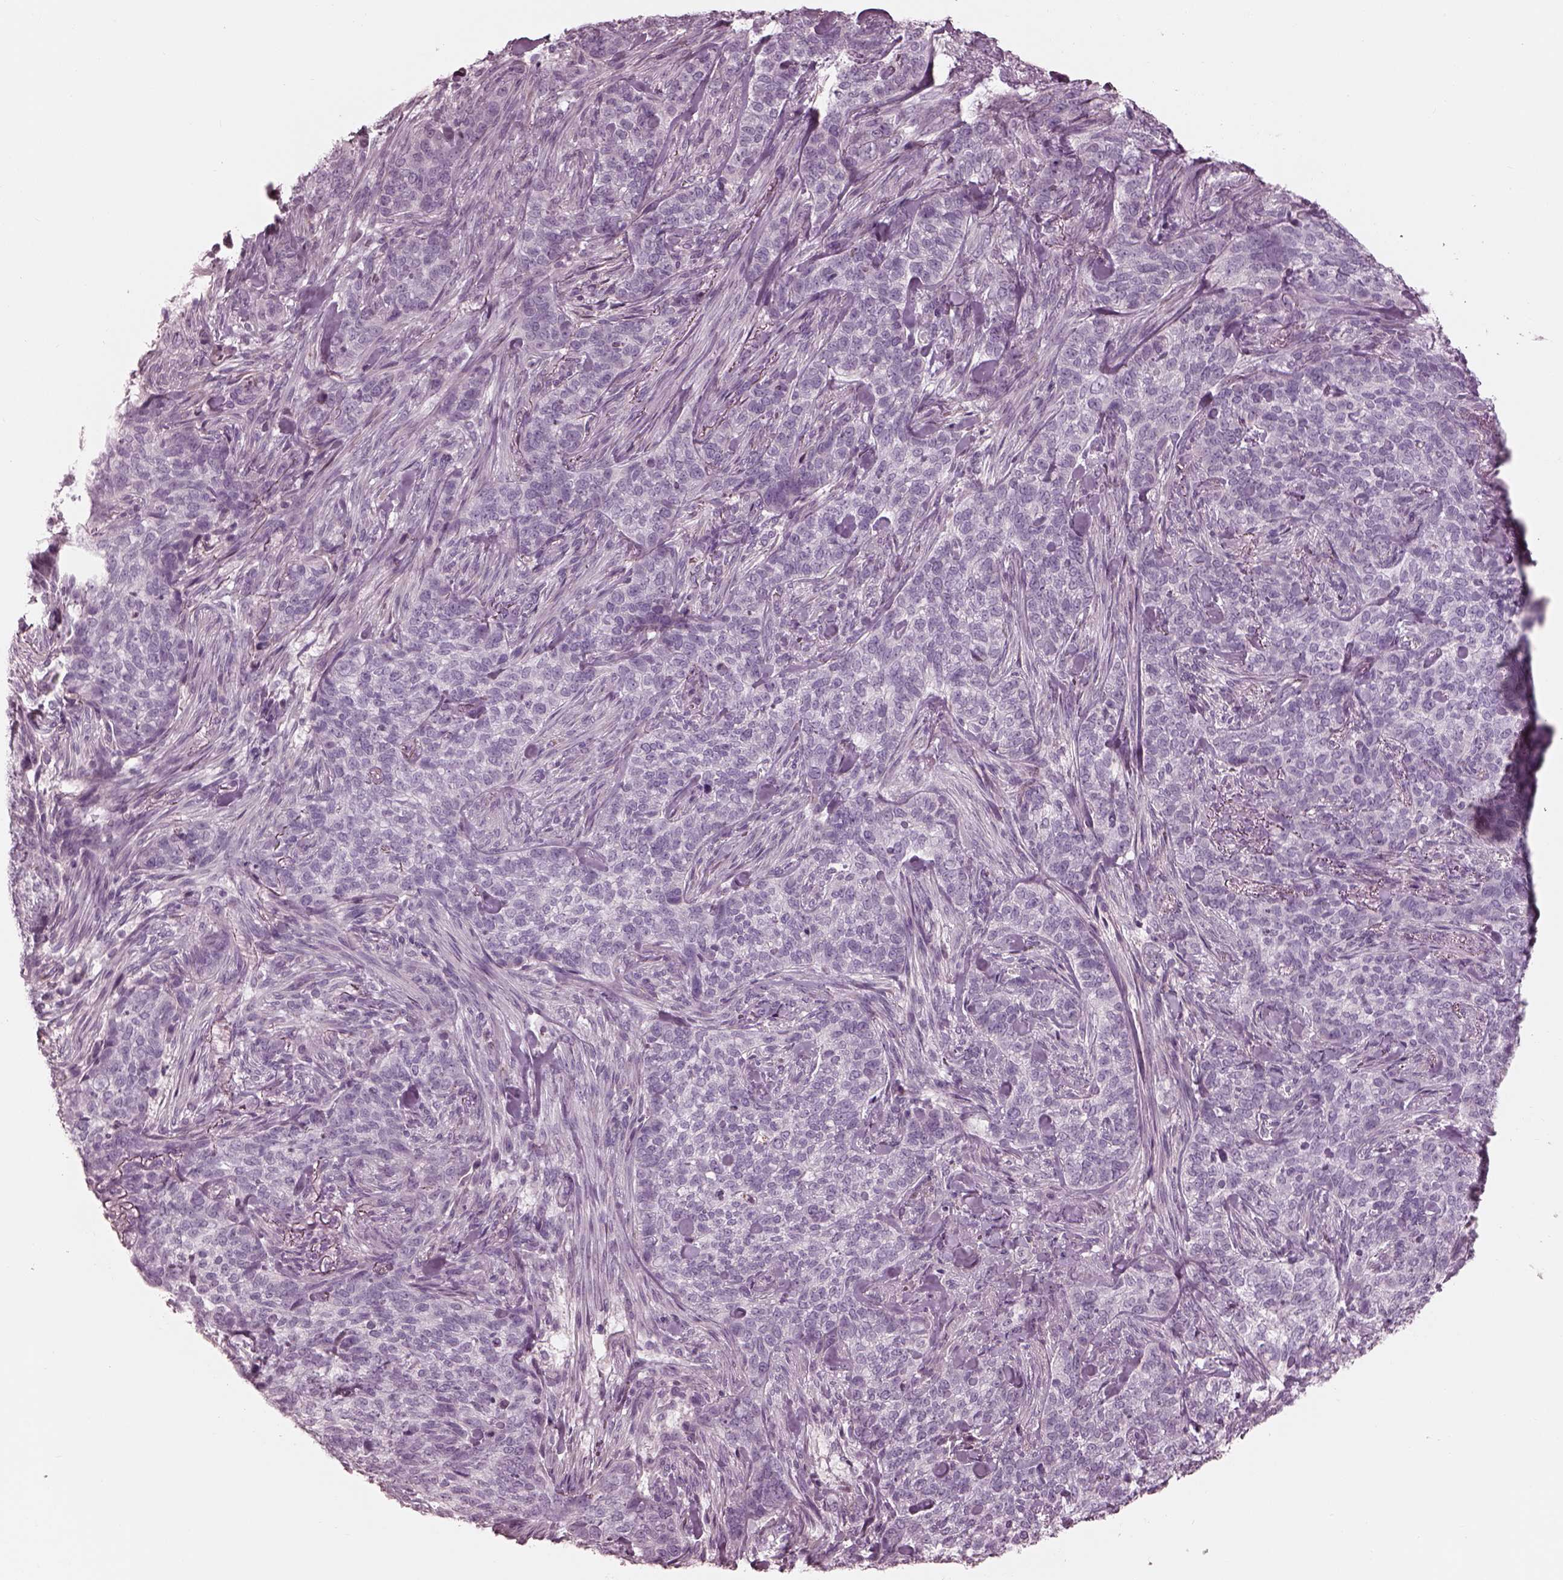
{"staining": {"intensity": "negative", "quantity": "none", "location": "none"}, "tissue": "skin cancer", "cell_type": "Tumor cells", "image_type": "cancer", "snomed": [{"axis": "morphology", "description": "Basal cell carcinoma"}, {"axis": "topography", "description": "Skin"}], "caption": "Basal cell carcinoma (skin) was stained to show a protein in brown. There is no significant staining in tumor cells.", "gene": "CADM2", "patient": {"sex": "female", "age": 69}}